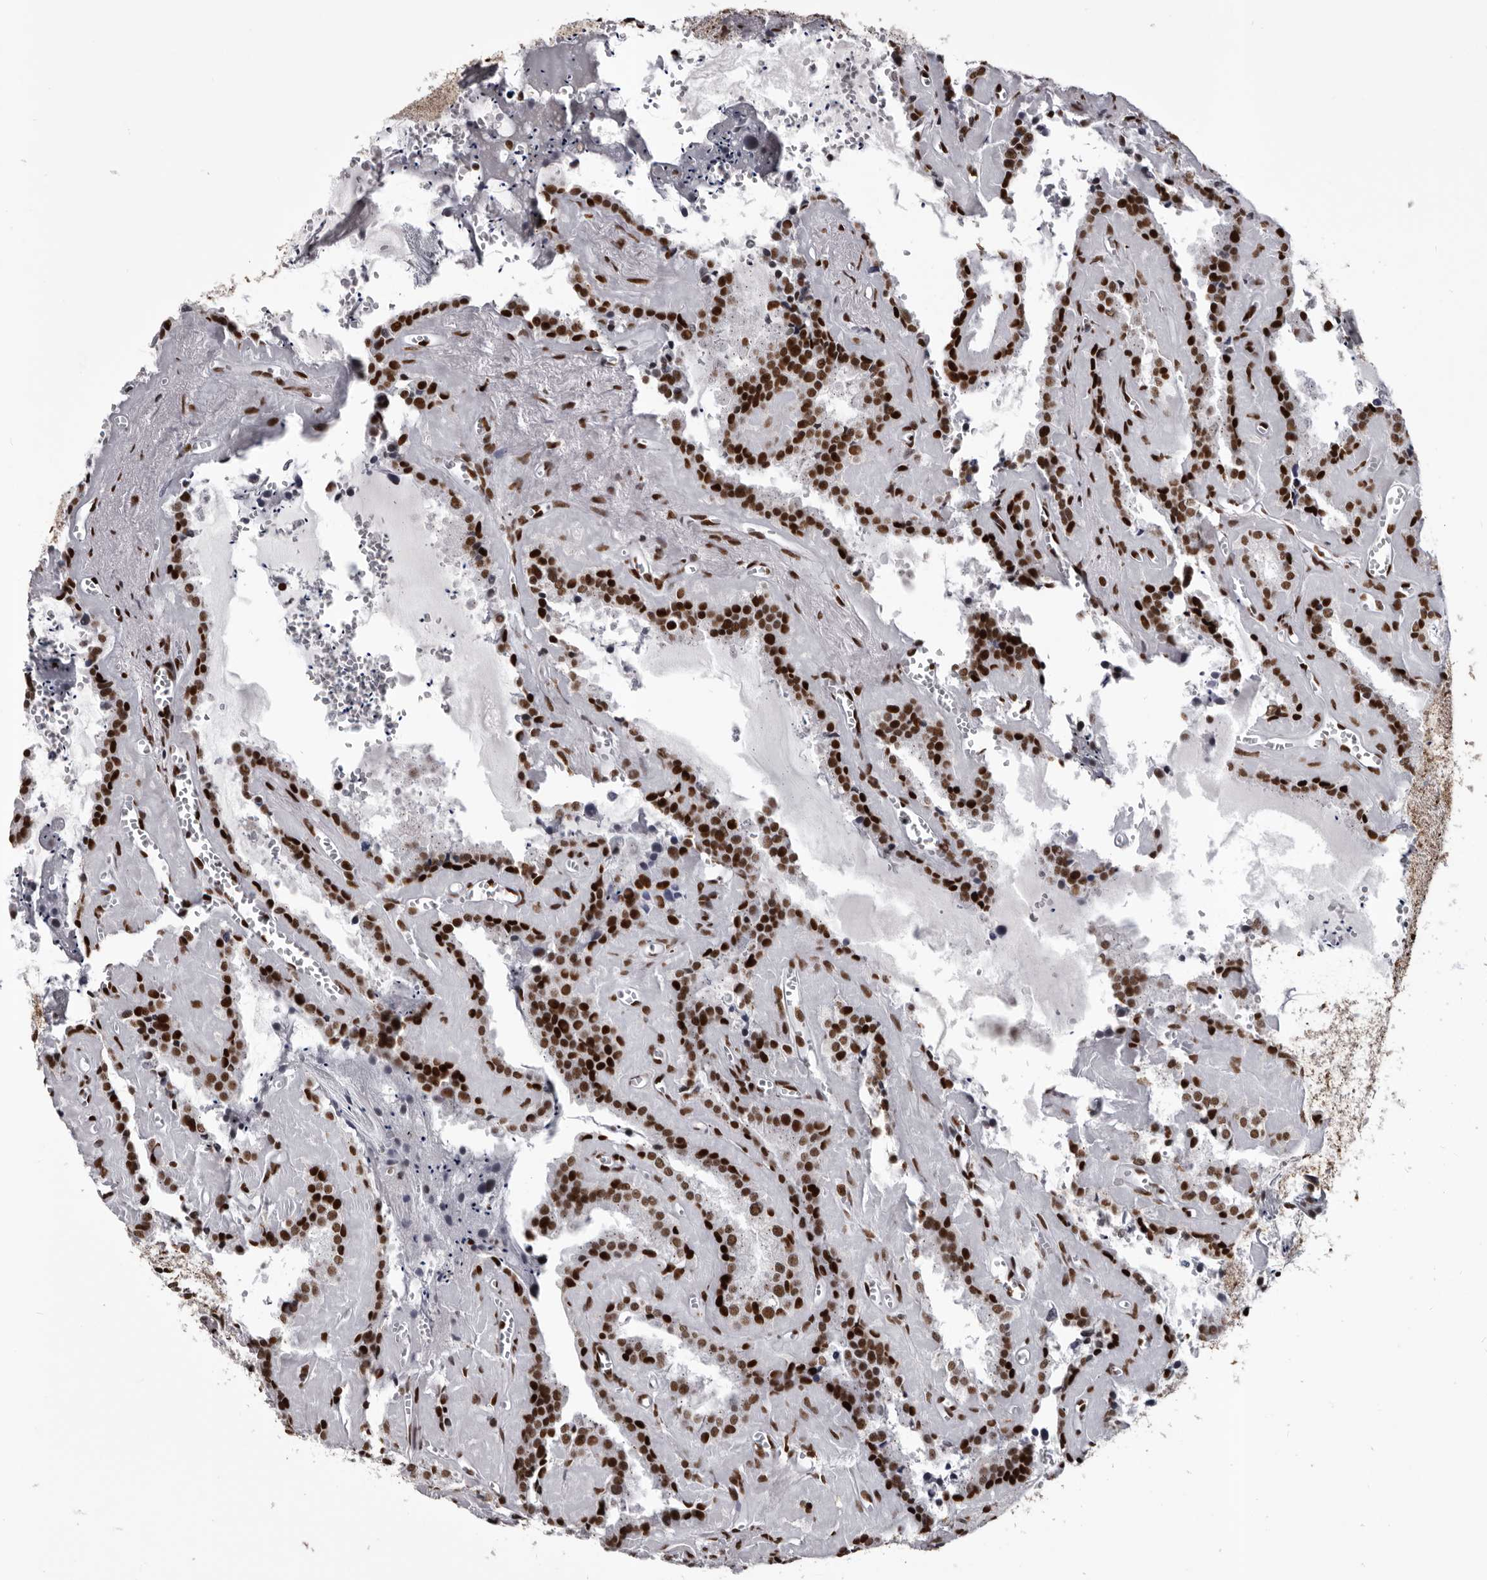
{"staining": {"intensity": "strong", "quantity": ">75%", "location": "nuclear"}, "tissue": "seminal vesicle", "cell_type": "Glandular cells", "image_type": "normal", "snomed": [{"axis": "morphology", "description": "Normal tissue, NOS"}, {"axis": "topography", "description": "Prostate"}, {"axis": "topography", "description": "Seminal veicle"}], "caption": "Immunohistochemical staining of normal human seminal vesicle demonstrates strong nuclear protein positivity in about >75% of glandular cells. (DAB (3,3'-diaminobenzidine) IHC, brown staining for protein, blue staining for nuclei).", "gene": "NUMA1", "patient": {"sex": "male", "age": 59}}